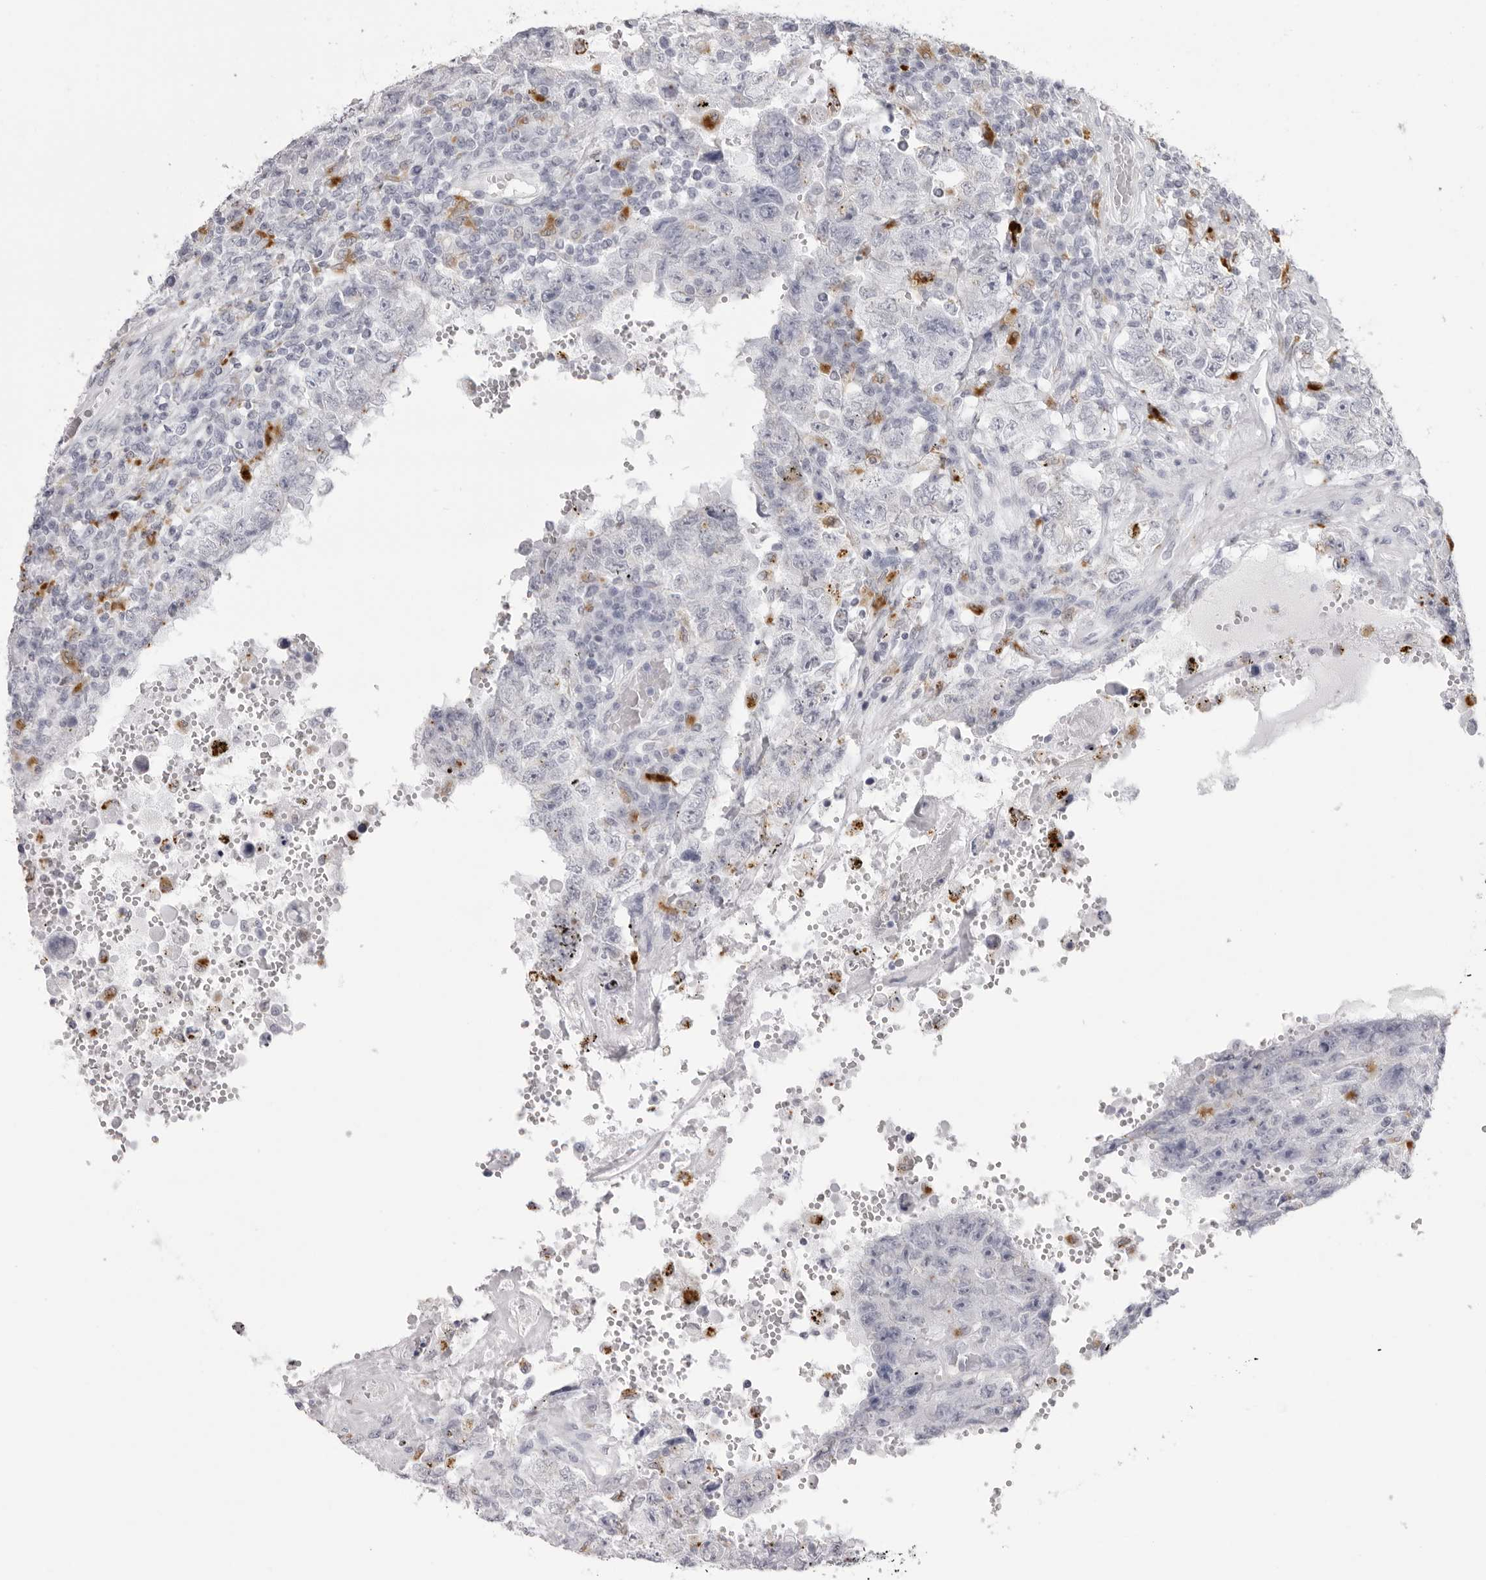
{"staining": {"intensity": "negative", "quantity": "none", "location": "none"}, "tissue": "testis cancer", "cell_type": "Tumor cells", "image_type": "cancer", "snomed": [{"axis": "morphology", "description": "Carcinoma, Embryonal, NOS"}, {"axis": "topography", "description": "Testis"}], "caption": "Tumor cells show no significant expression in testis cancer (embryonal carcinoma).", "gene": "IL25", "patient": {"sex": "male", "age": 26}}